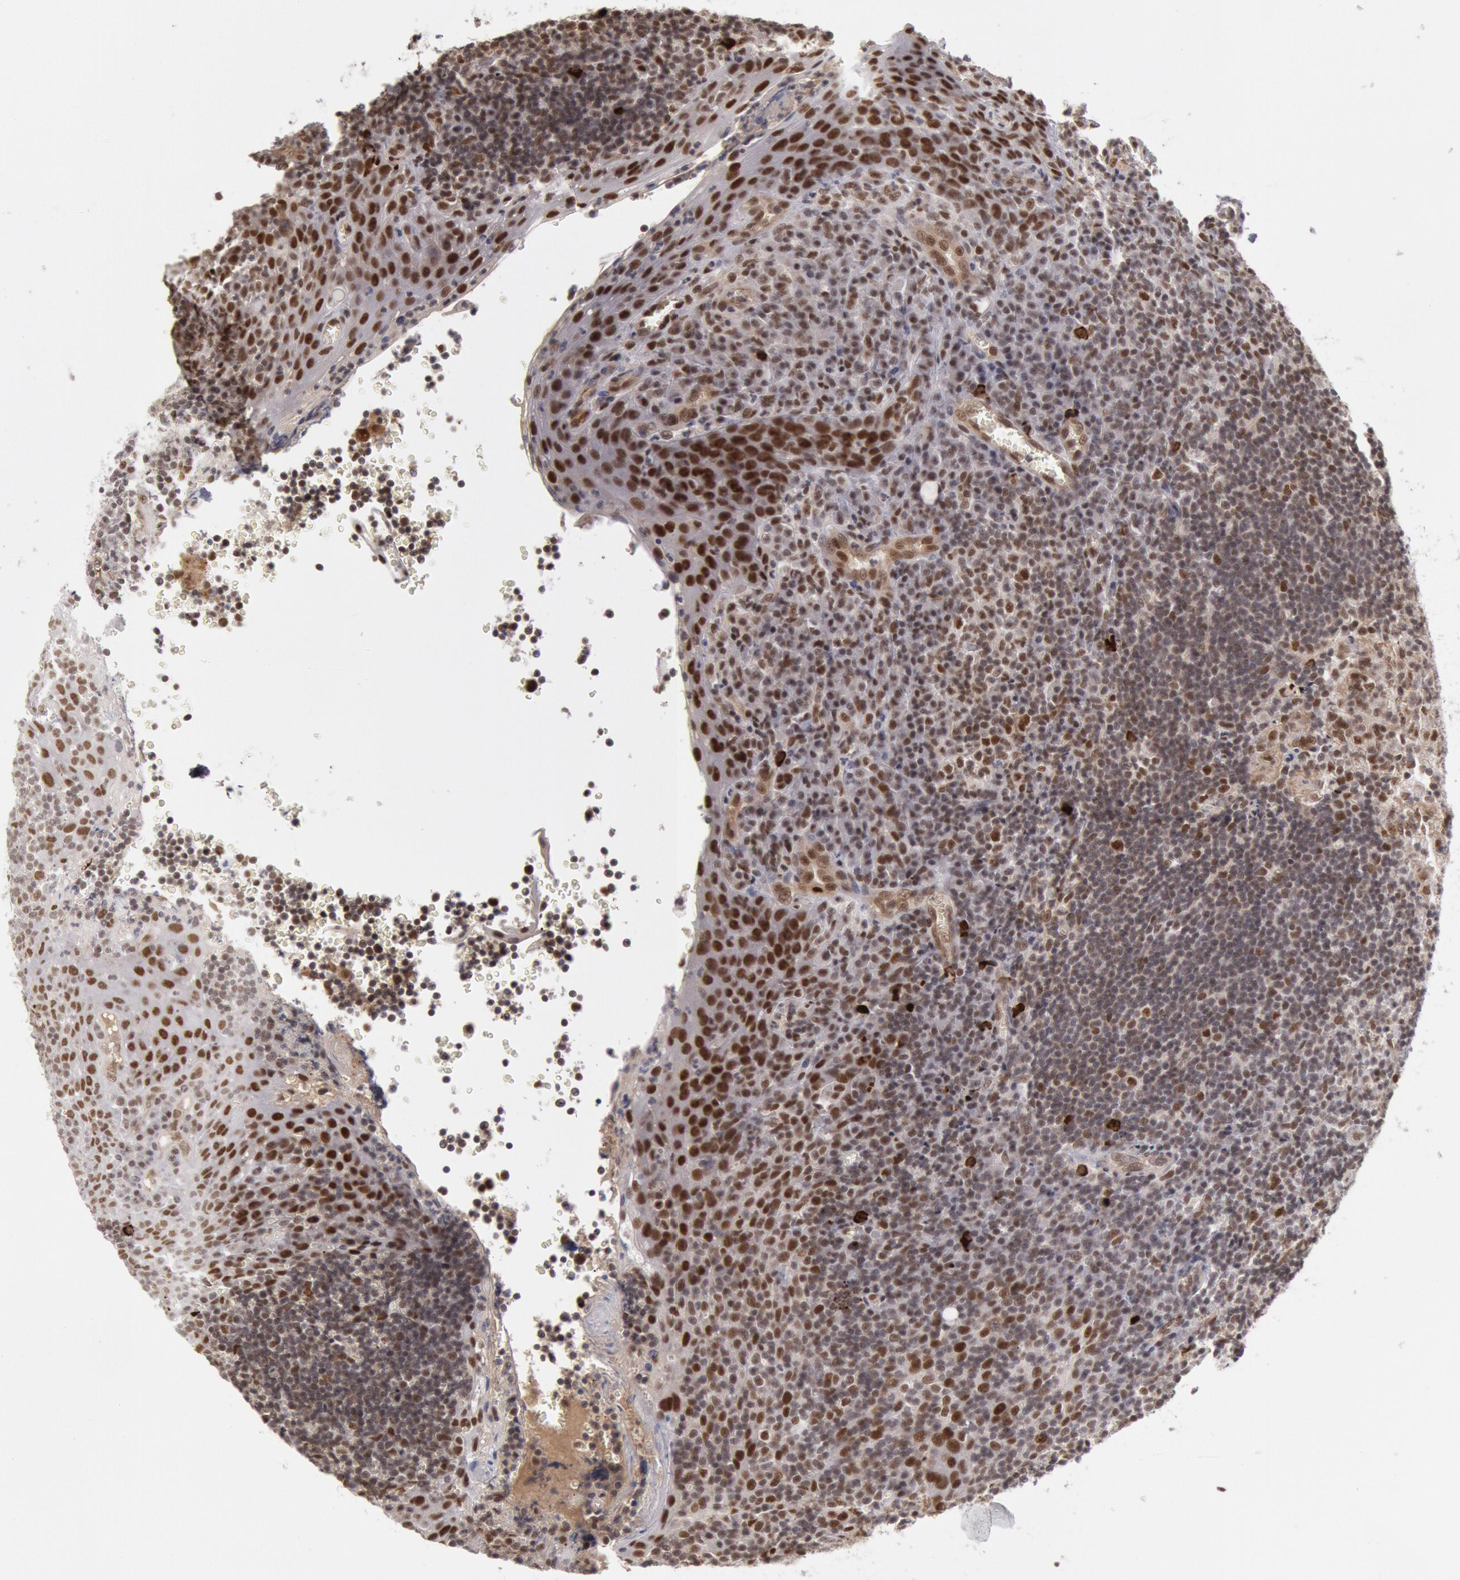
{"staining": {"intensity": "moderate", "quantity": "25%-75%", "location": "nuclear"}, "tissue": "tonsil", "cell_type": "Germinal center cells", "image_type": "normal", "snomed": [{"axis": "morphology", "description": "Normal tissue, NOS"}, {"axis": "topography", "description": "Tonsil"}], "caption": "Protein expression analysis of unremarkable tonsil shows moderate nuclear expression in about 25%-75% of germinal center cells. (DAB (3,3'-diaminobenzidine) IHC with brightfield microscopy, high magnification).", "gene": "PPP4R3B", "patient": {"sex": "male", "age": 20}}